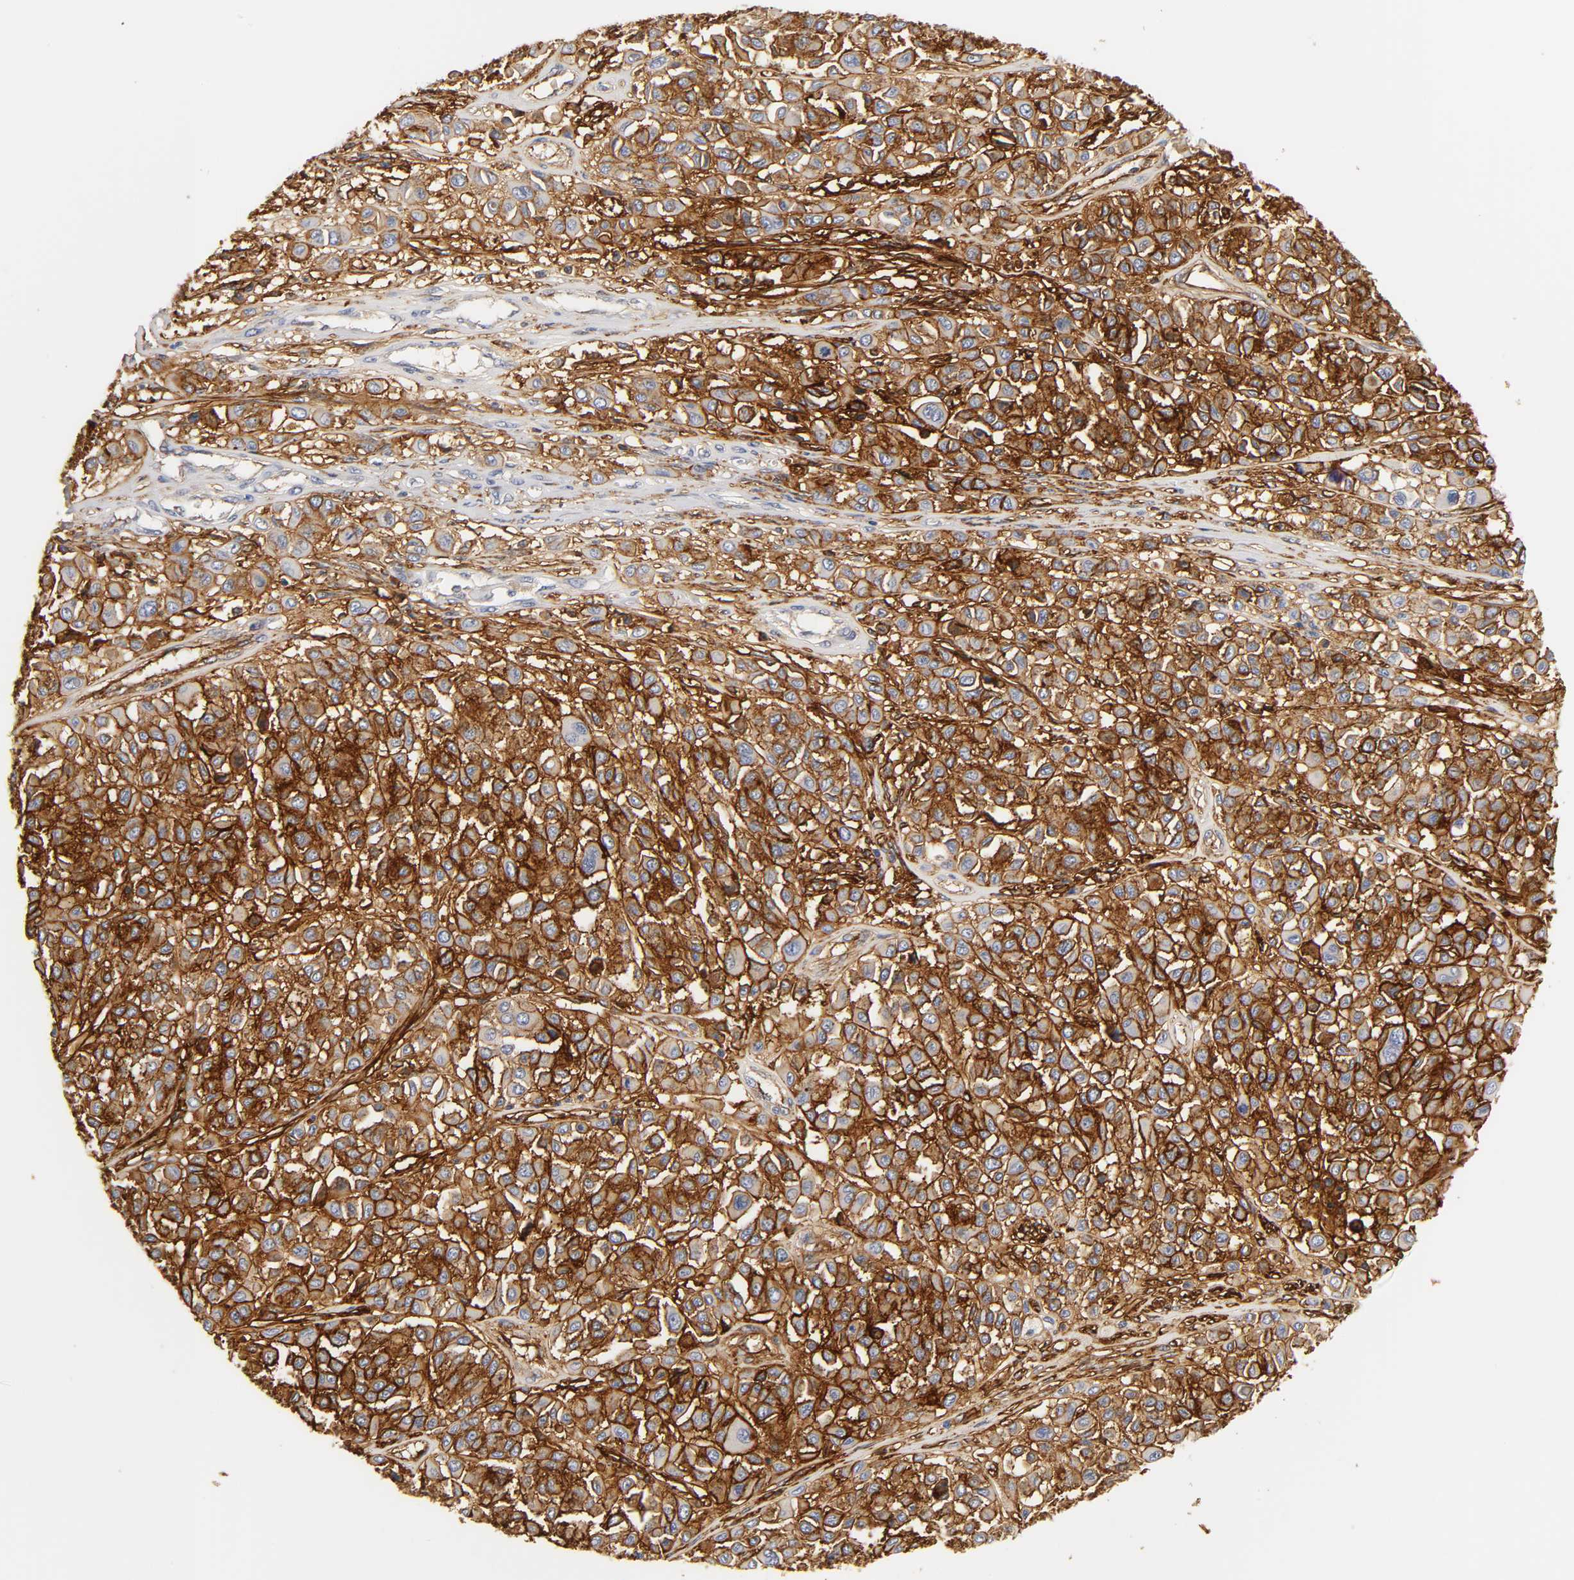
{"staining": {"intensity": "strong", "quantity": ">75%", "location": "cytoplasmic/membranous"}, "tissue": "melanoma", "cell_type": "Tumor cells", "image_type": "cancer", "snomed": [{"axis": "morphology", "description": "Malignant melanoma, Metastatic site"}, {"axis": "topography", "description": "Soft tissue"}], "caption": "IHC of human malignant melanoma (metastatic site) reveals high levels of strong cytoplasmic/membranous staining in about >75% of tumor cells.", "gene": "ICAM1", "patient": {"sex": "male", "age": 41}}